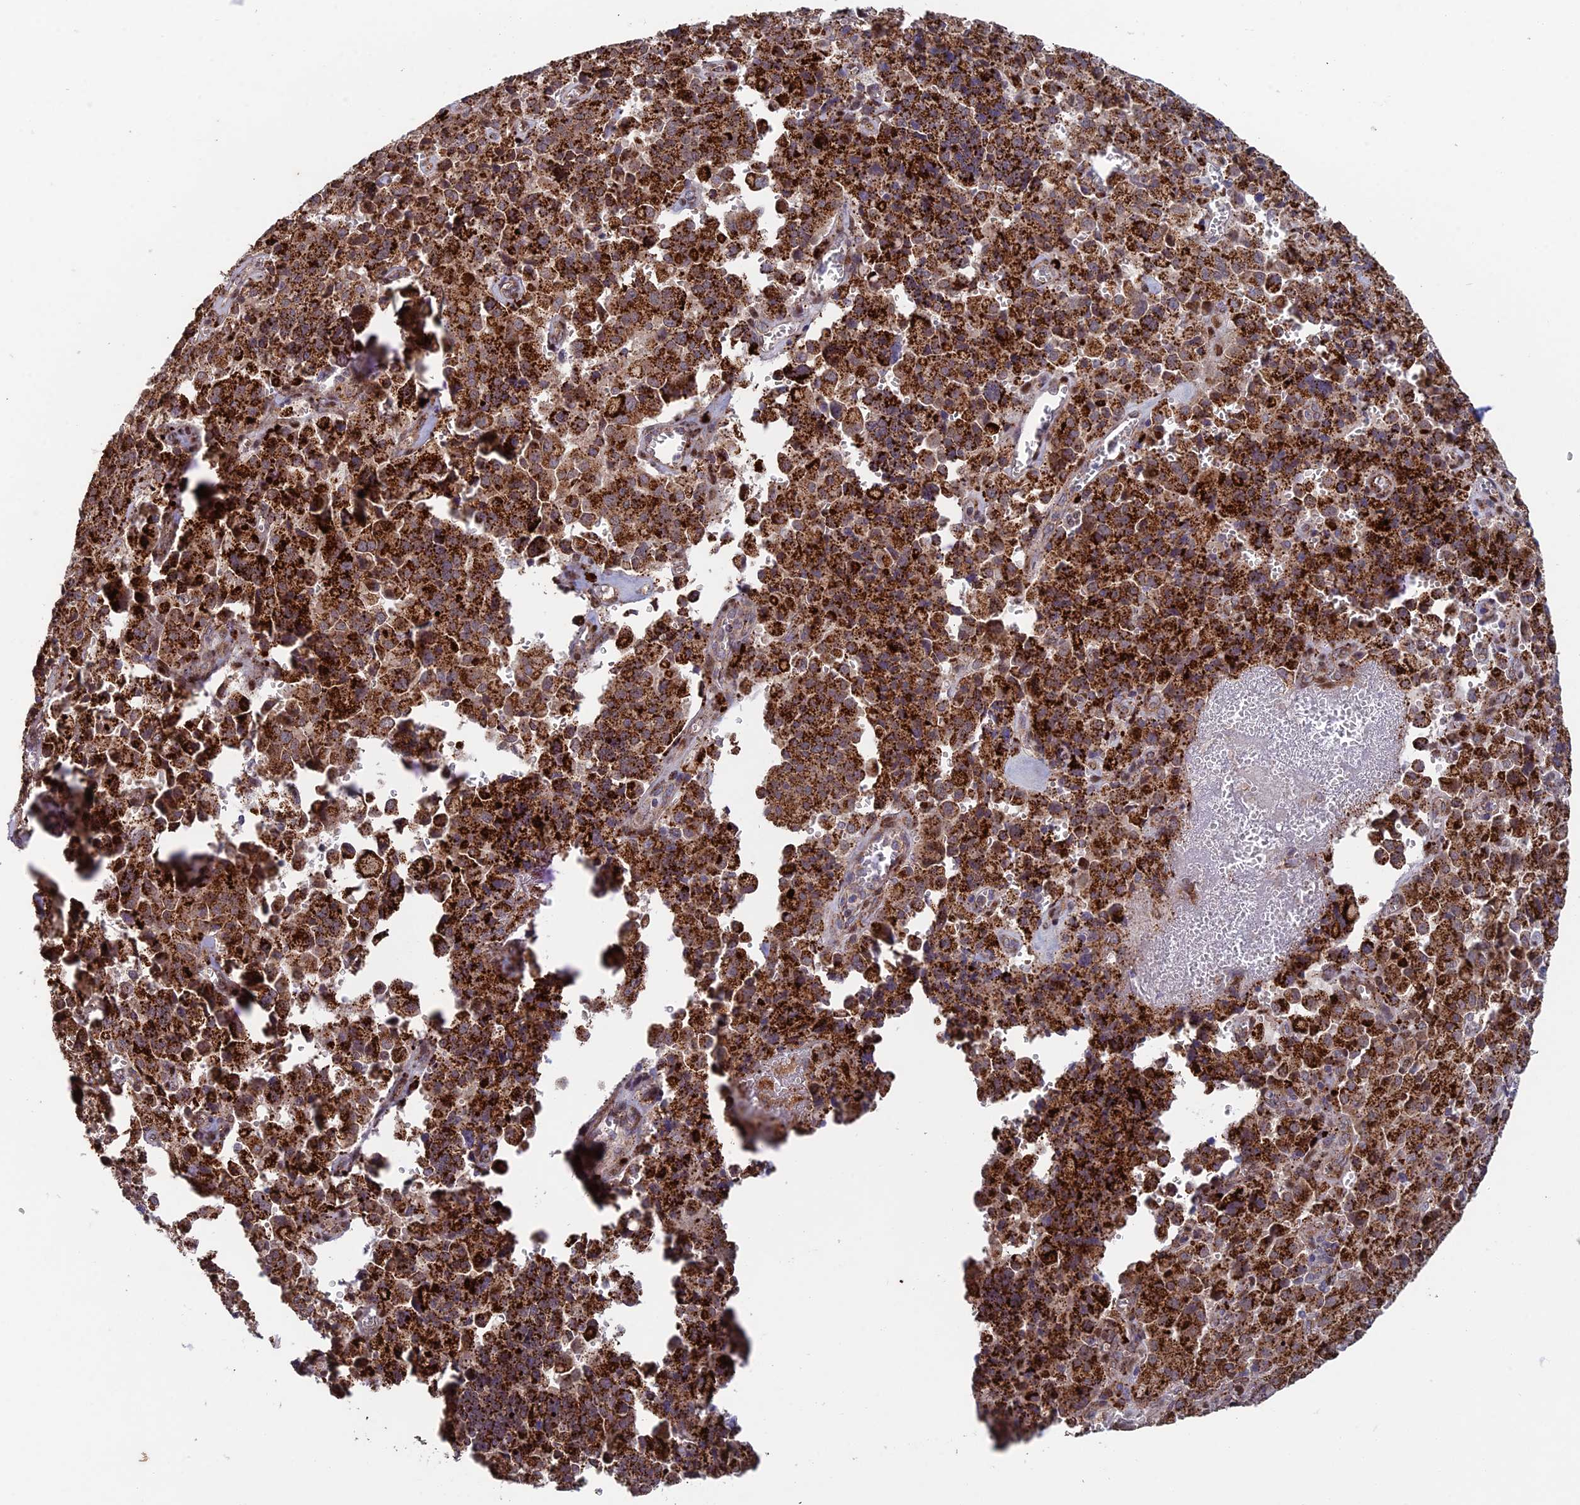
{"staining": {"intensity": "strong", "quantity": ">75%", "location": "cytoplasmic/membranous"}, "tissue": "pancreatic cancer", "cell_type": "Tumor cells", "image_type": "cancer", "snomed": [{"axis": "morphology", "description": "Adenocarcinoma, NOS"}, {"axis": "topography", "description": "Pancreas"}], "caption": "This micrograph reveals immunohistochemistry (IHC) staining of human adenocarcinoma (pancreatic), with high strong cytoplasmic/membranous expression in about >75% of tumor cells.", "gene": "FOXS1", "patient": {"sex": "male", "age": 65}}